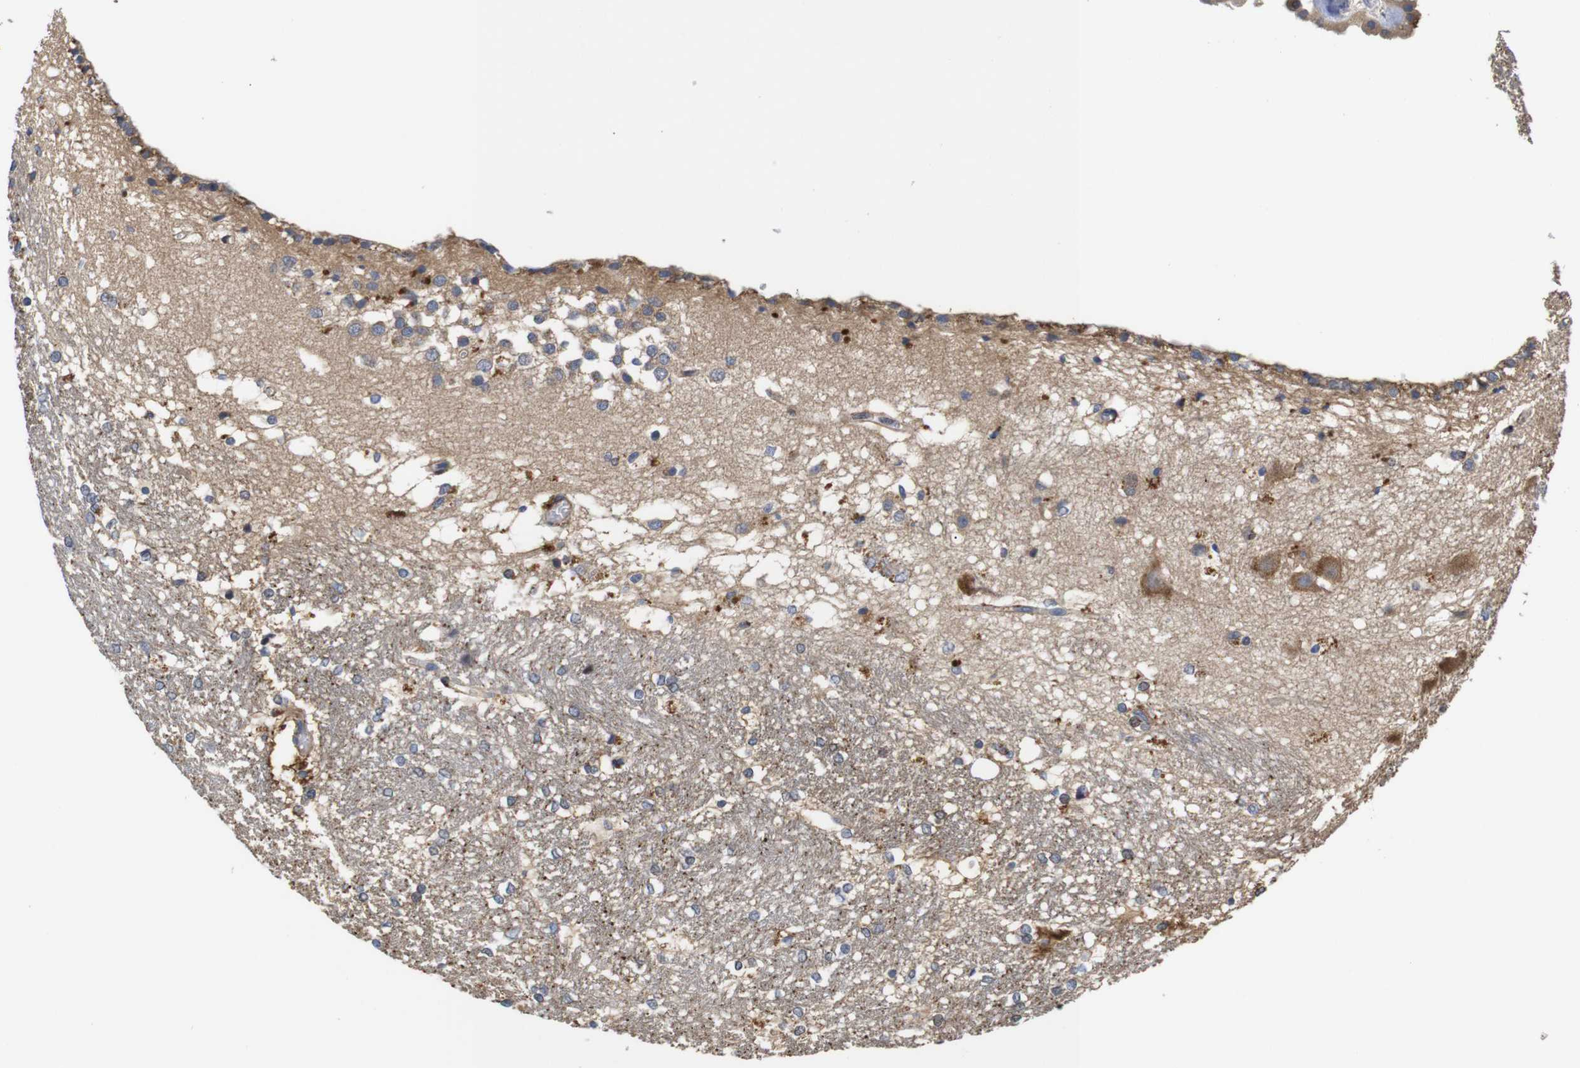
{"staining": {"intensity": "moderate", "quantity": "<25%", "location": "cytoplasmic/membranous"}, "tissue": "hippocampus", "cell_type": "Glial cells", "image_type": "normal", "snomed": [{"axis": "morphology", "description": "Normal tissue, NOS"}, {"axis": "topography", "description": "Hippocampus"}], "caption": "Glial cells show low levels of moderate cytoplasmic/membranous positivity in approximately <25% of cells in benign human hippocampus. The protein is shown in brown color, while the nuclei are stained blue.", "gene": "SPRY3", "patient": {"sex": "female", "age": 19}}